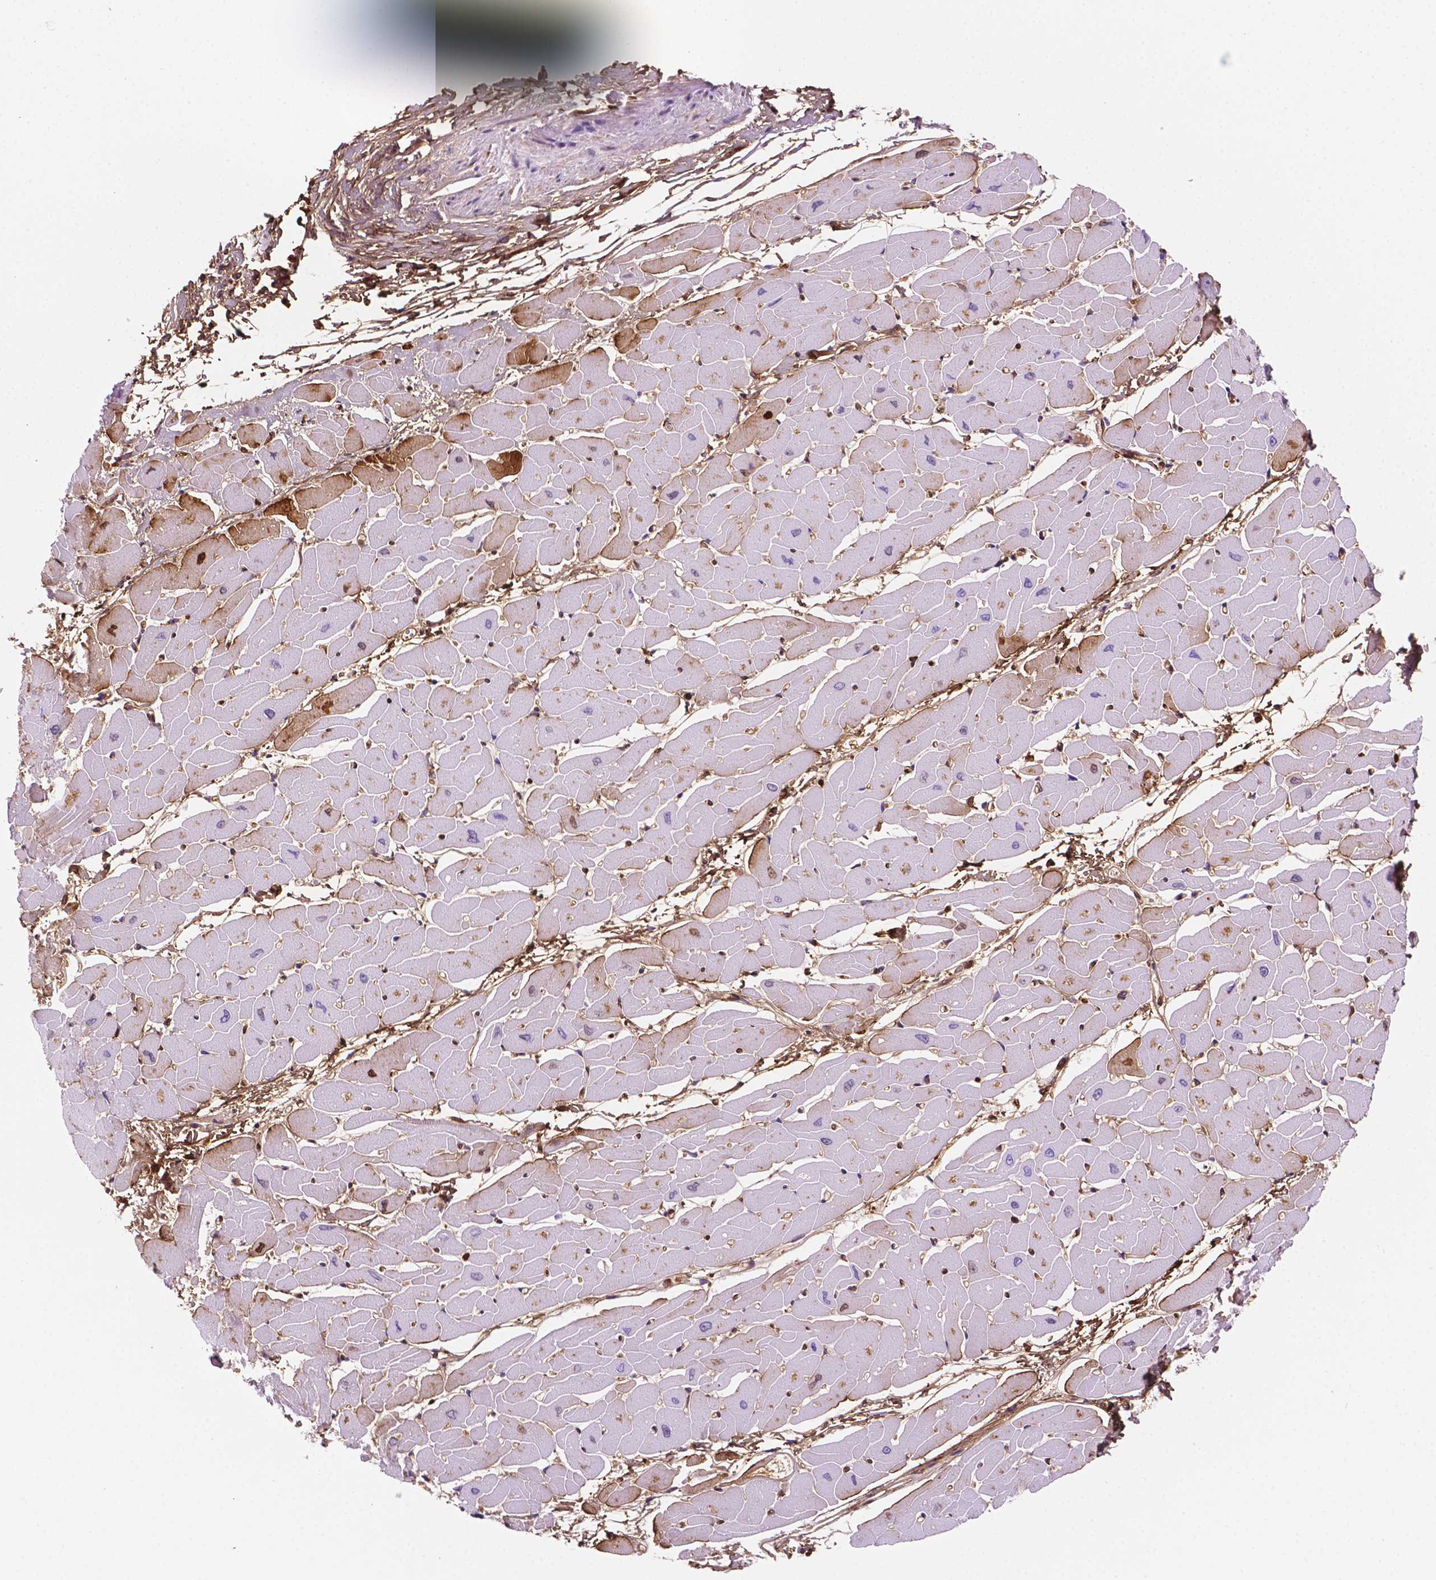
{"staining": {"intensity": "moderate", "quantity": "<25%", "location": "cytoplasmic/membranous,nuclear"}, "tissue": "heart muscle", "cell_type": "Cardiomyocytes", "image_type": "normal", "snomed": [{"axis": "morphology", "description": "Normal tissue, NOS"}, {"axis": "topography", "description": "Heart"}], "caption": "Brown immunohistochemical staining in benign human heart muscle demonstrates moderate cytoplasmic/membranous,nuclear expression in about <25% of cardiomyocytes. (DAB (3,3'-diaminobenzidine) = brown stain, brightfield microscopy at high magnification).", "gene": "DCN", "patient": {"sex": "male", "age": 57}}